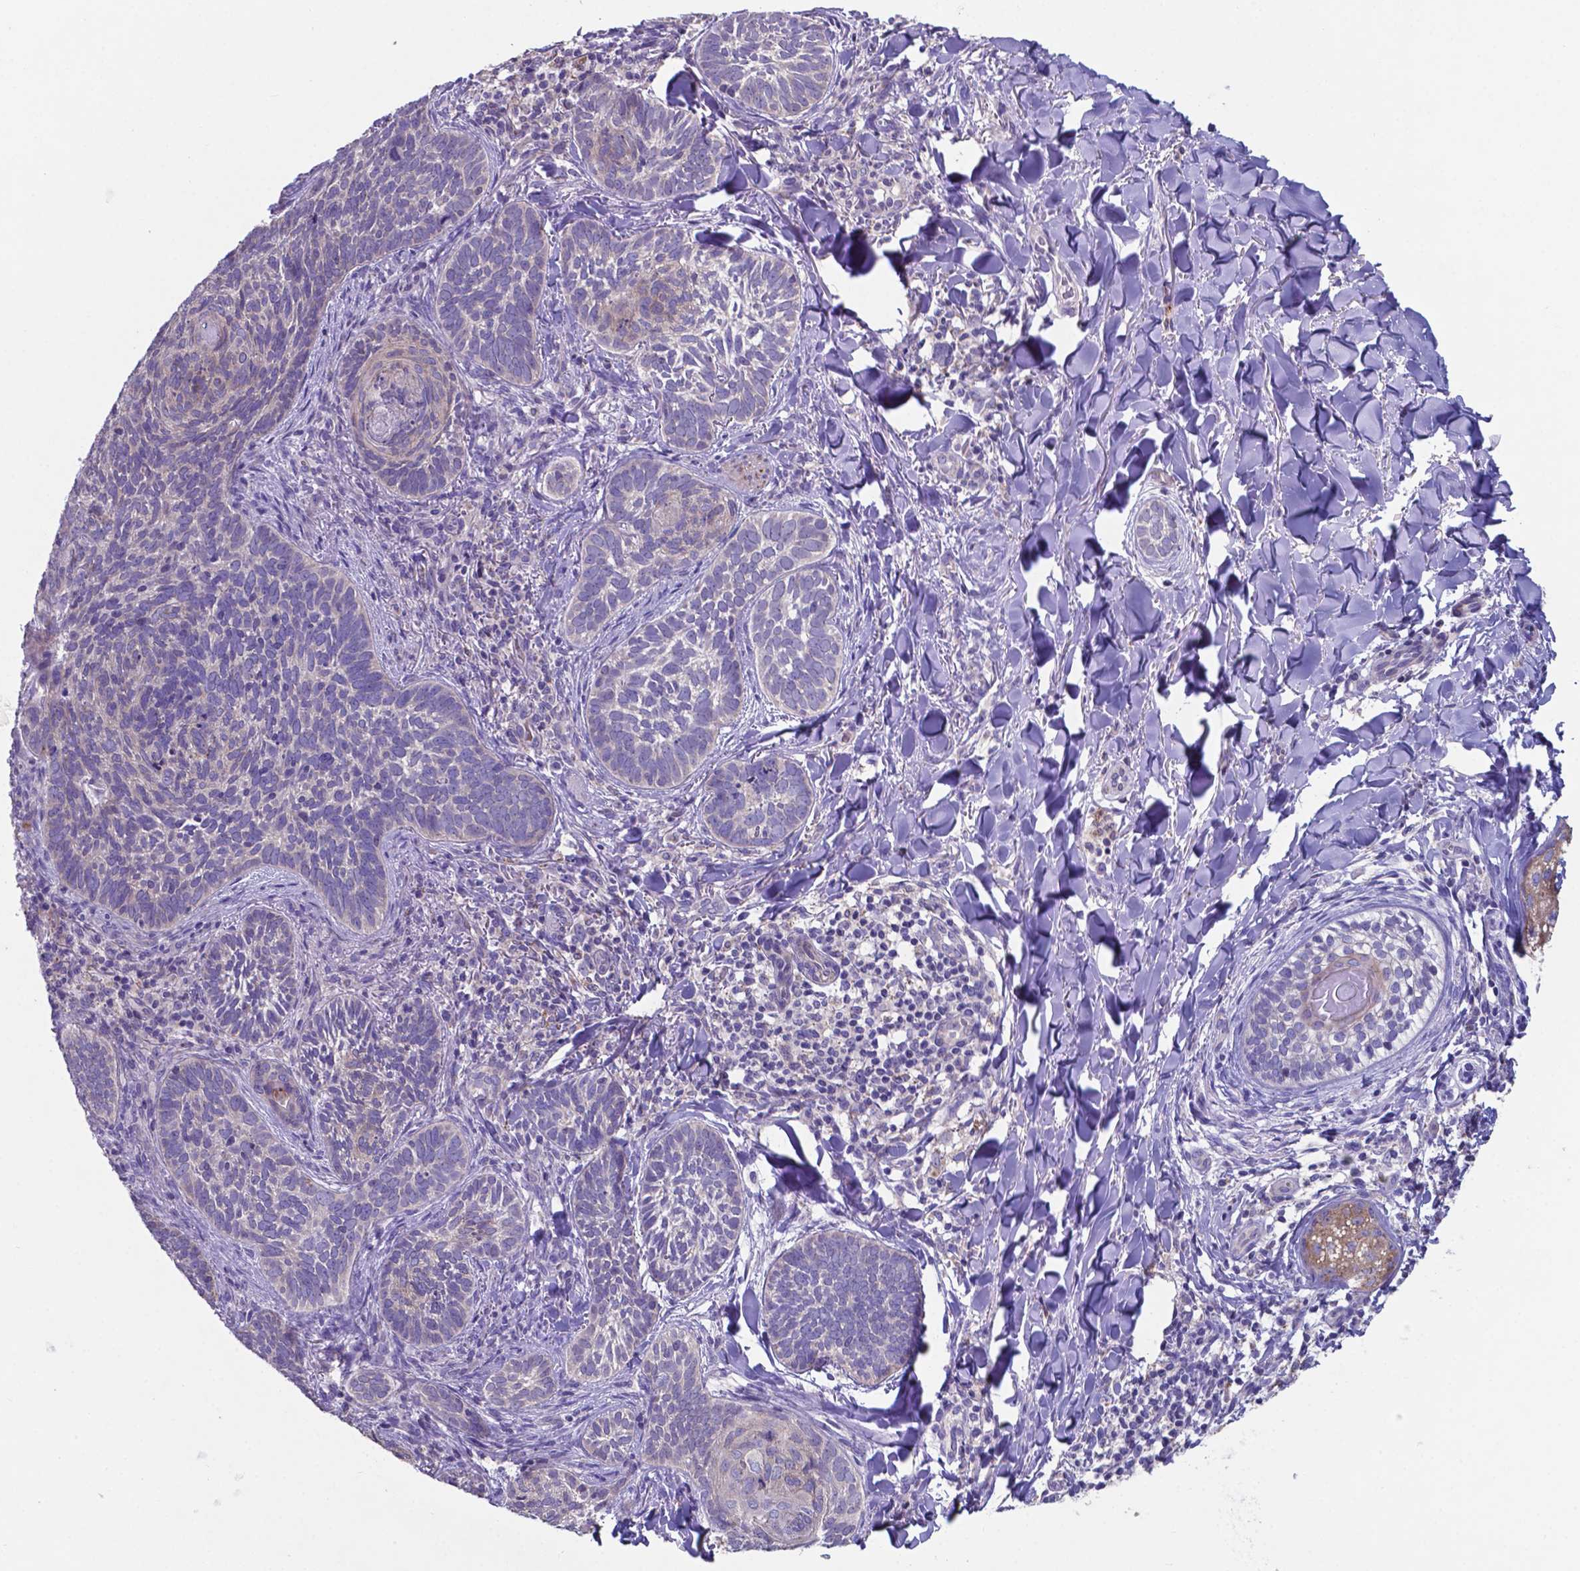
{"staining": {"intensity": "negative", "quantity": "none", "location": "none"}, "tissue": "skin cancer", "cell_type": "Tumor cells", "image_type": "cancer", "snomed": [{"axis": "morphology", "description": "Normal tissue, NOS"}, {"axis": "morphology", "description": "Basal cell carcinoma"}, {"axis": "topography", "description": "Skin"}], "caption": "High power microscopy image of an IHC histopathology image of skin cancer, revealing no significant staining in tumor cells.", "gene": "TYRO3", "patient": {"sex": "male", "age": 46}}